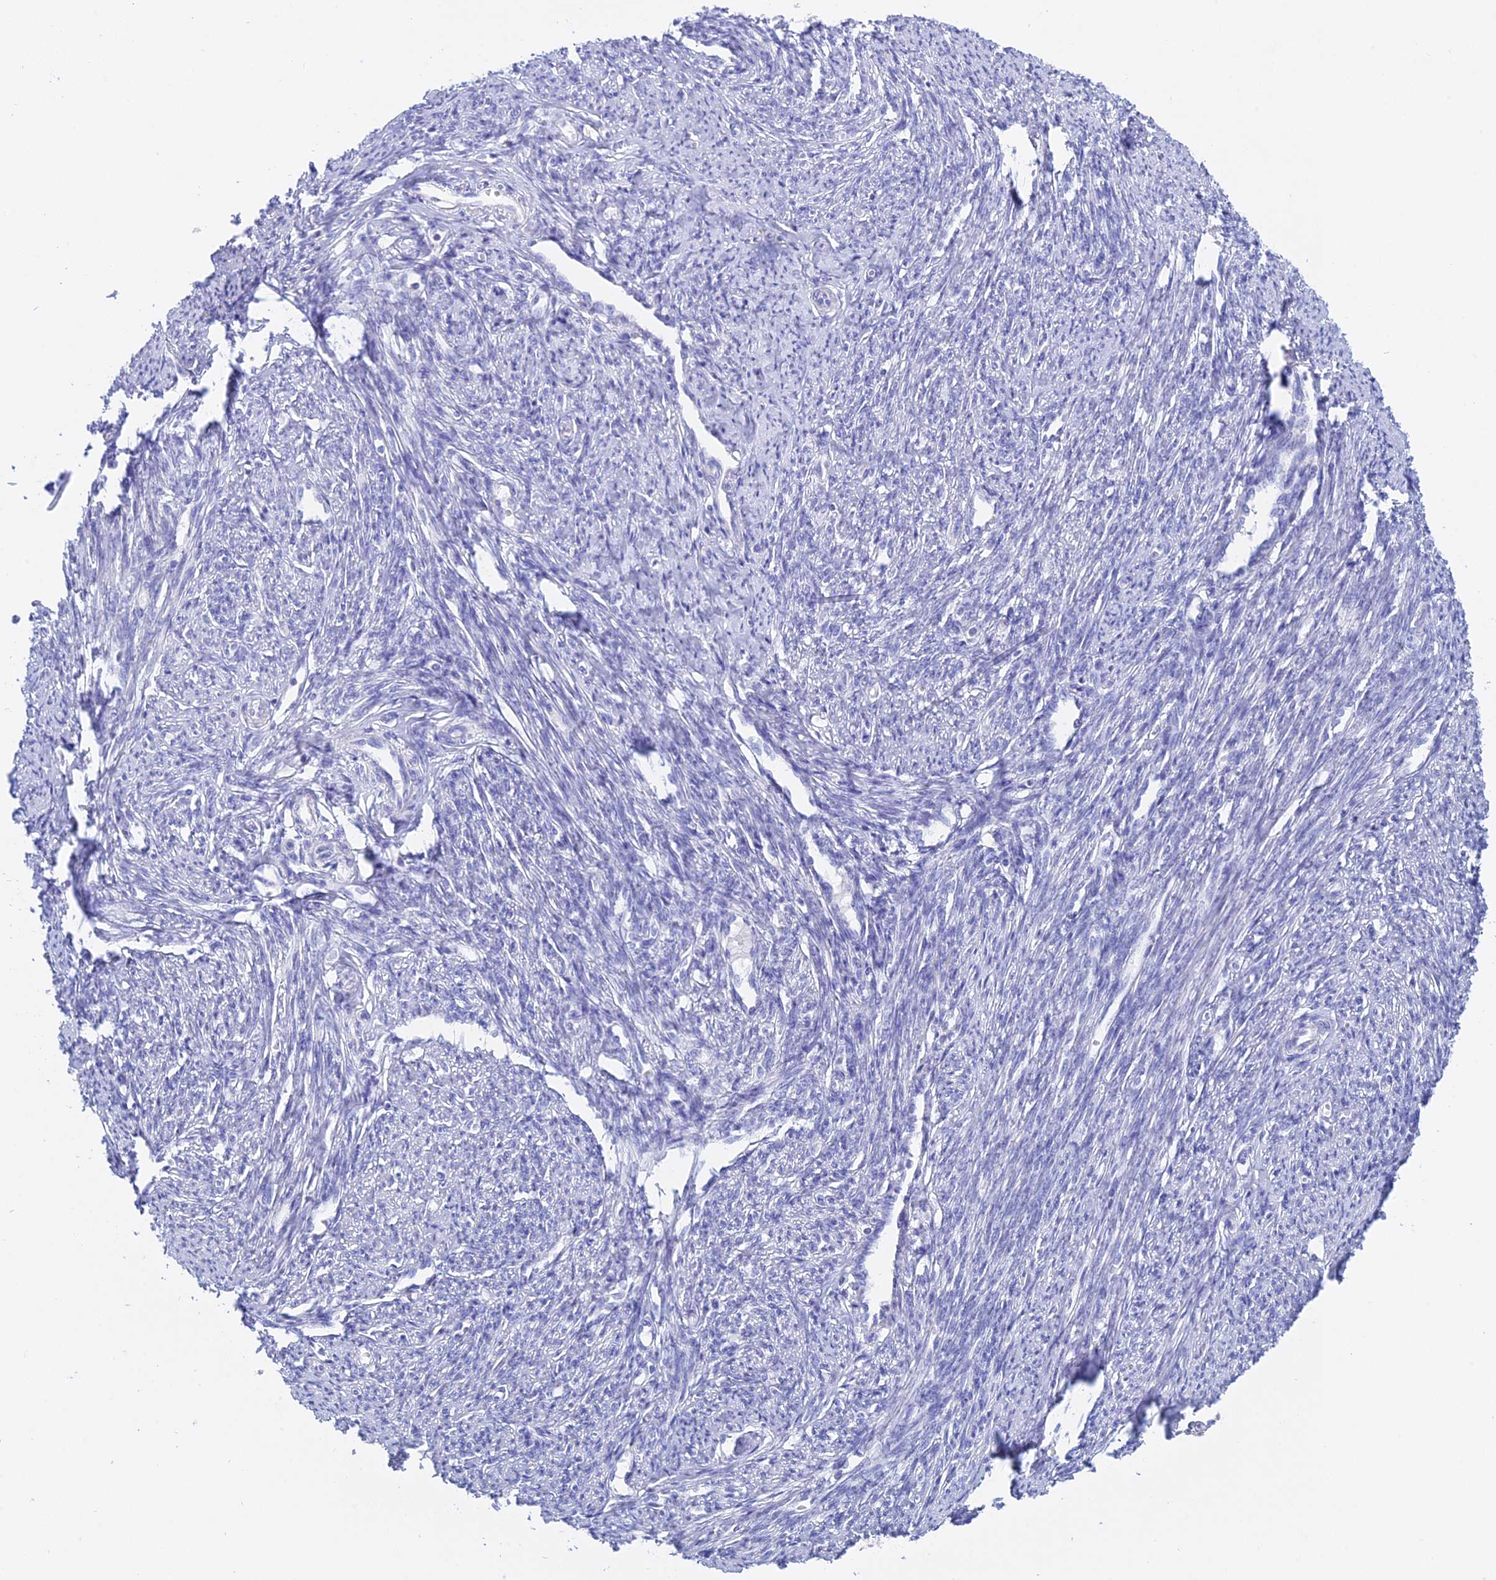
{"staining": {"intensity": "negative", "quantity": "none", "location": "none"}, "tissue": "smooth muscle", "cell_type": "Smooth muscle cells", "image_type": "normal", "snomed": [{"axis": "morphology", "description": "Normal tissue, NOS"}, {"axis": "topography", "description": "Smooth muscle"}, {"axis": "topography", "description": "Uterus"}], "caption": "Smooth muscle was stained to show a protein in brown. There is no significant staining in smooth muscle cells. (DAB immunohistochemistry (IHC) visualized using brightfield microscopy, high magnification).", "gene": "ADGRA1", "patient": {"sex": "female", "age": 59}}